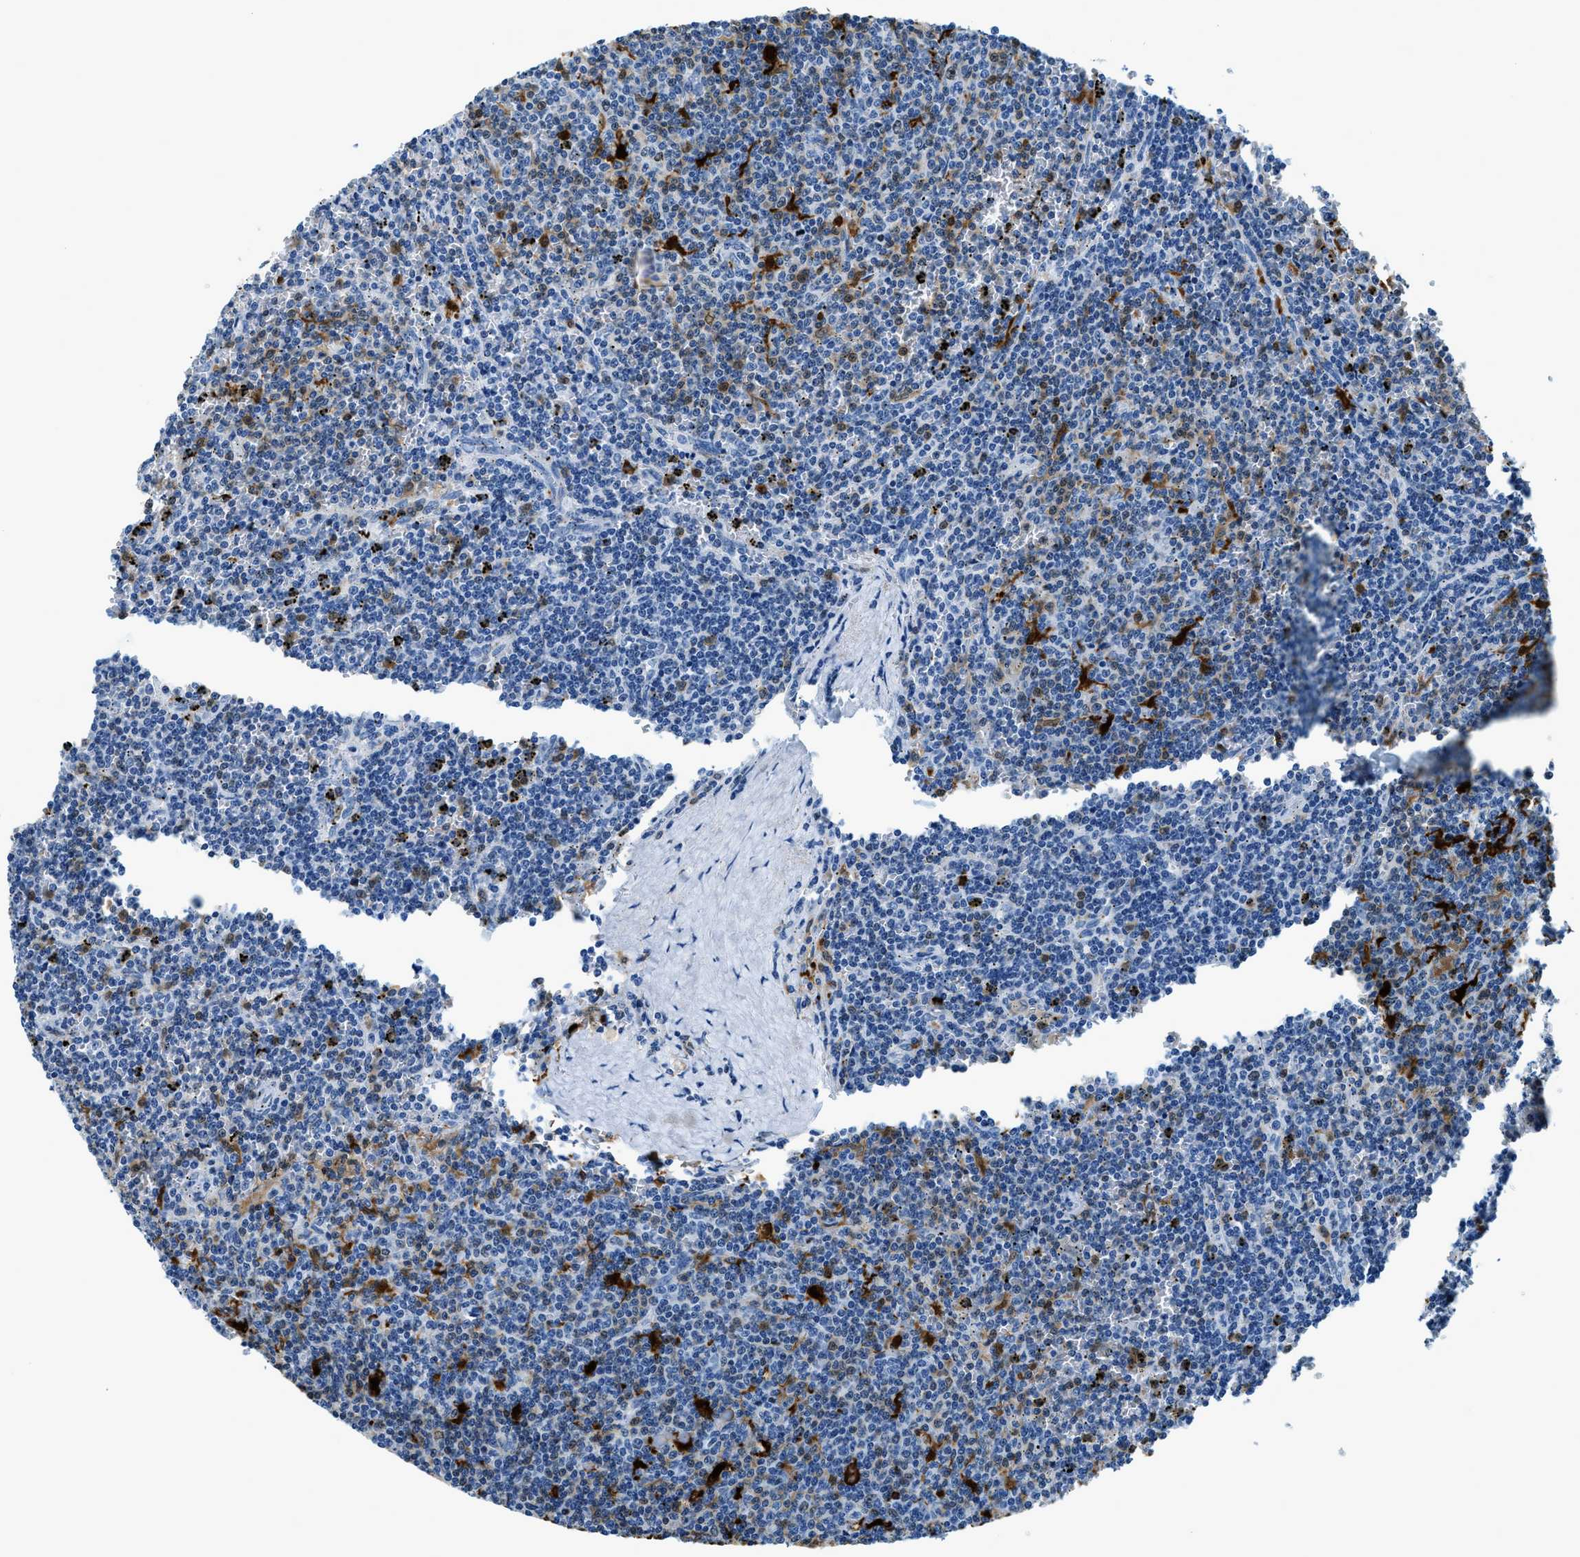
{"staining": {"intensity": "negative", "quantity": "none", "location": "none"}, "tissue": "lymphoma", "cell_type": "Tumor cells", "image_type": "cancer", "snomed": [{"axis": "morphology", "description": "Malignant lymphoma, non-Hodgkin's type, Low grade"}, {"axis": "topography", "description": "Spleen"}], "caption": "Immunohistochemistry of lymphoma displays no expression in tumor cells.", "gene": "CAPG", "patient": {"sex": "female", "age": 50}}